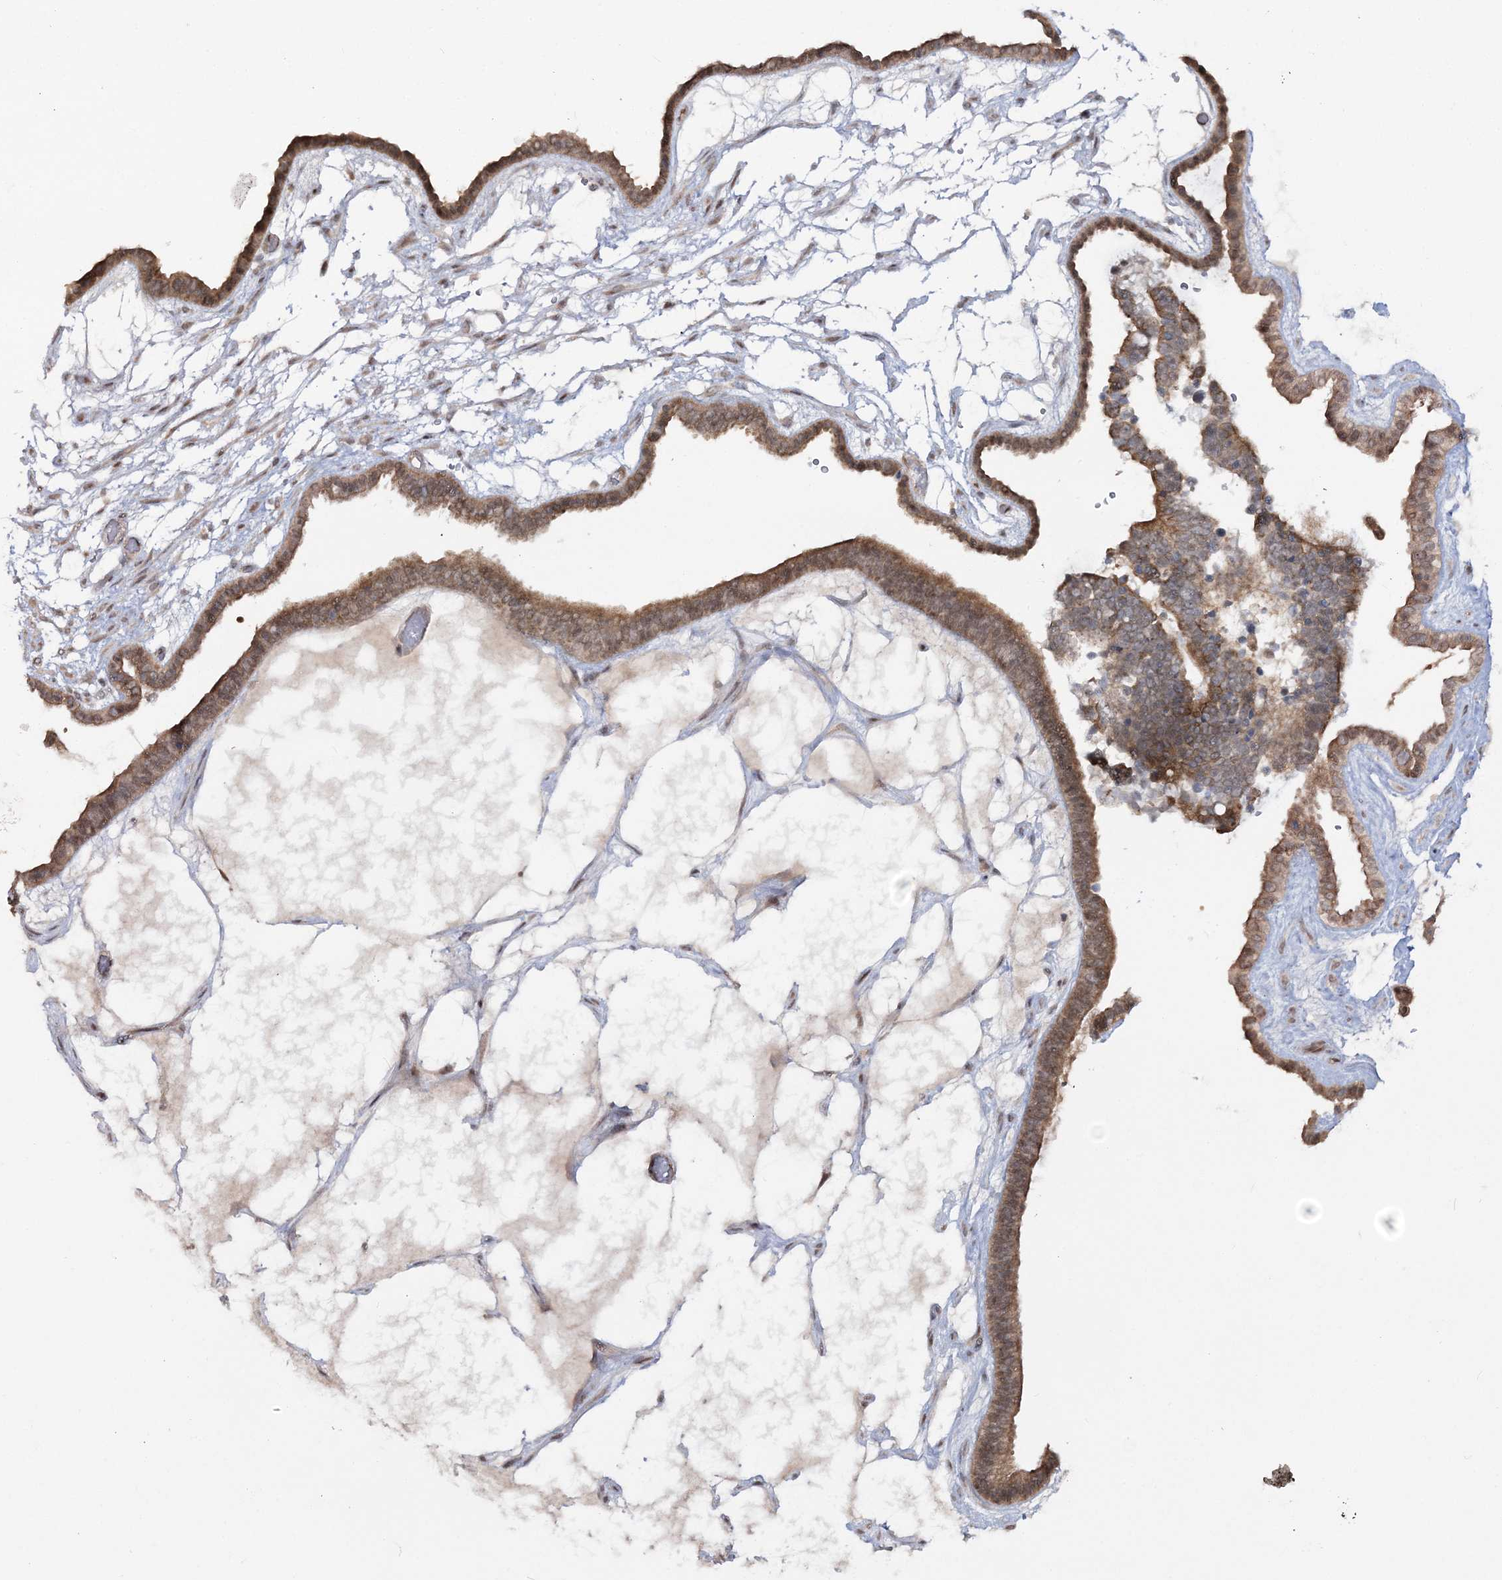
{"staining": {"intensity": "moderate", "quantity": ">75%", "location": "cytoplasmic/membranous"}, "tissue": "ovarian cancer", "cell_type": "Tumor cells", "image_type": "cancer", "snomed": [{"axis": "morphology", "description": "Cystadenocarcinoma, serous, NOS"}, {"axis": "topography", "description": "Ovary"}], "caption": "This is an image of immunohistochemistry staining of ovarian cancer, which shows moderate staining in the cytoplasmic/membranous of tumor cells.", "gene": "ZFAND6", "patient": {"sex": "female", "age": 56}}